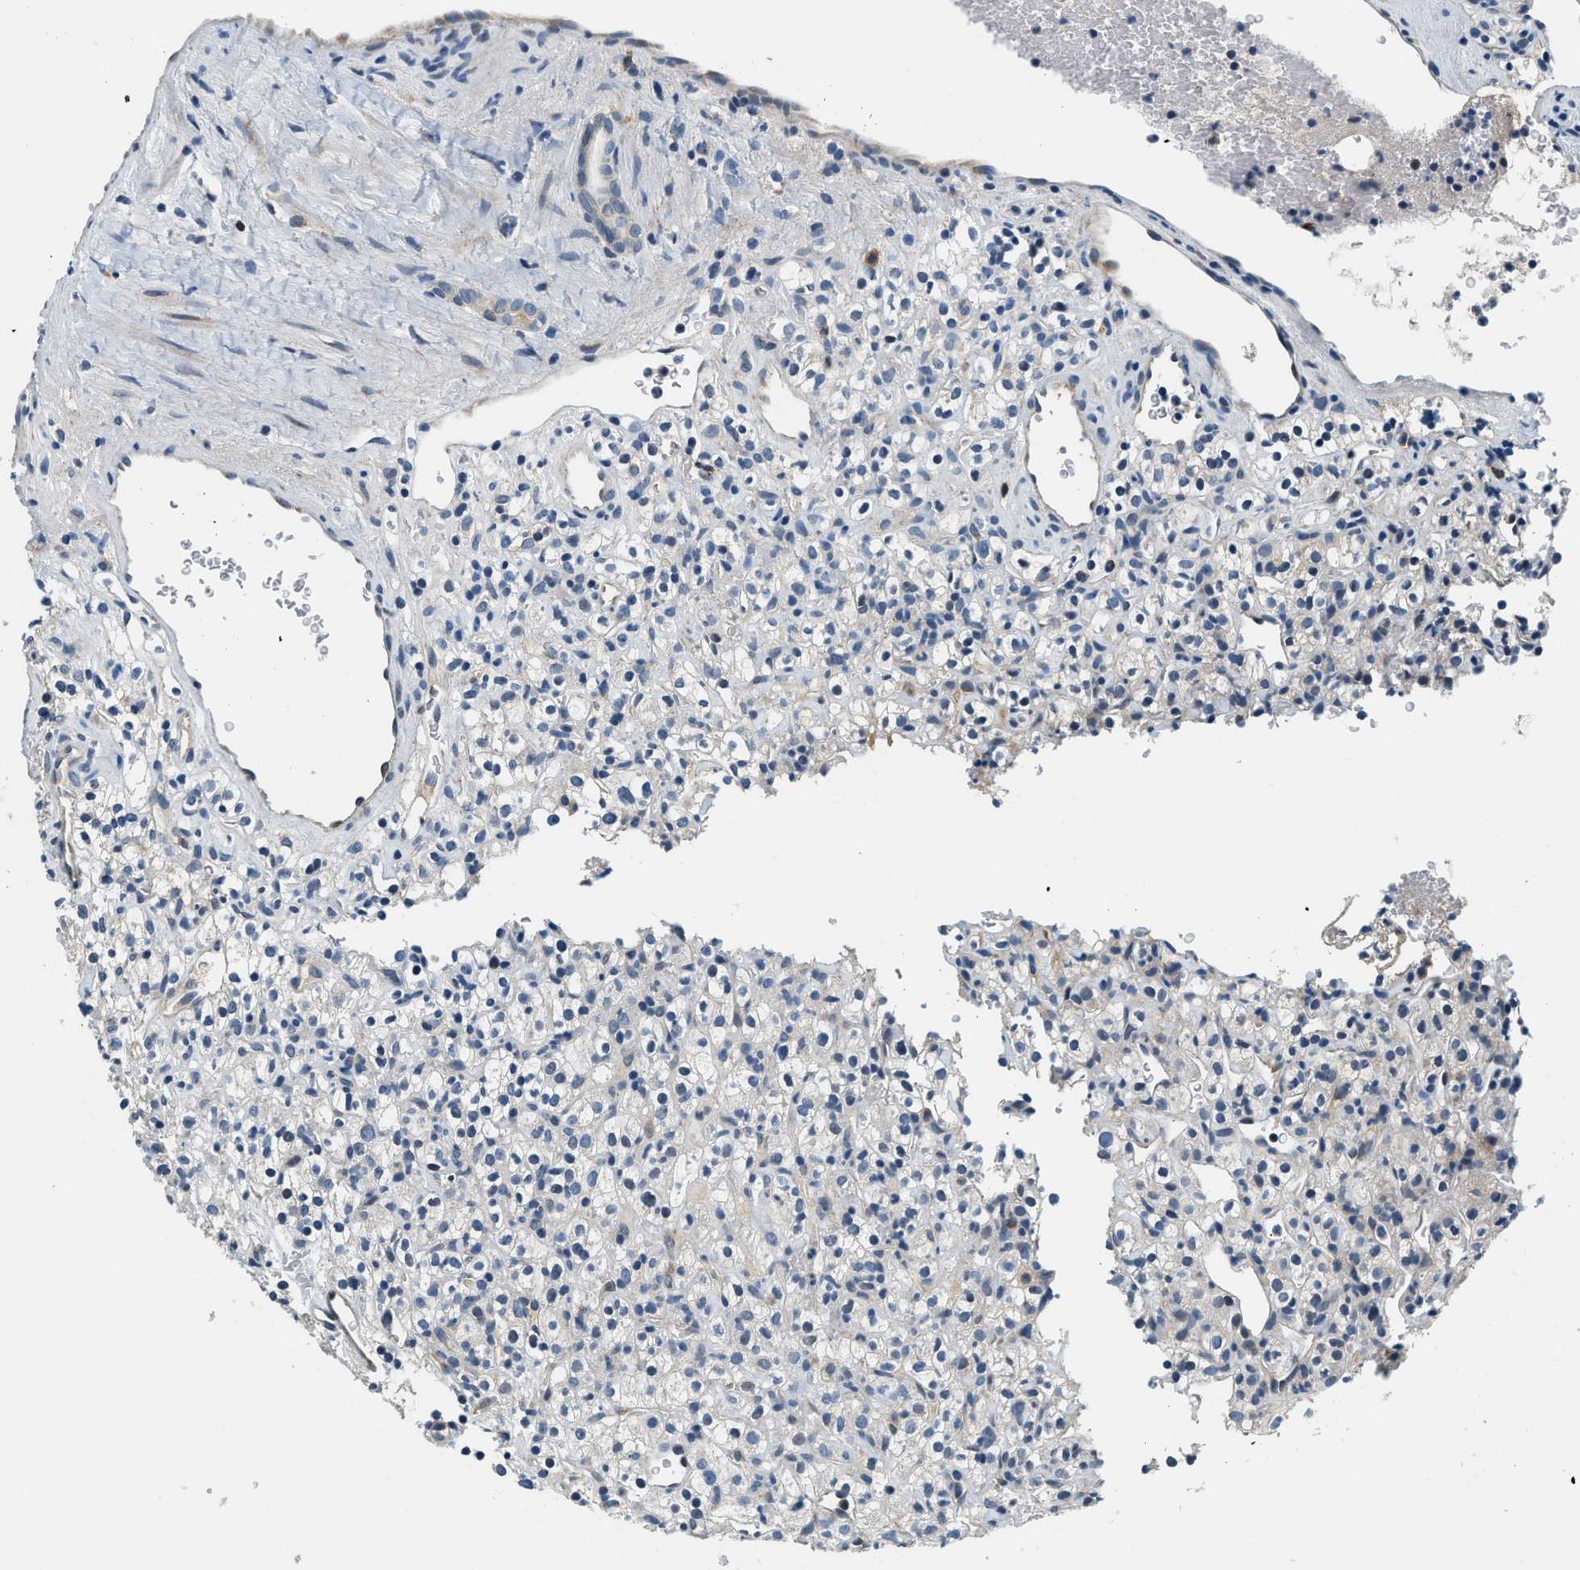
{"staining": {"intensity": "negative", "quantity": "none", "location": "none"}, "tissue": "renal cancer", "cell_type": "Tumor cells", "image_type": "cancer", "snomed": [{"axis": "morphology", "description": "Normal tissue, NOS"}, {"axis": "morphology", "description": "Adenocarcinoma, NOS"}, {"axis": "topography", "description": "Kidney"}], "caption": "An immunohistochemistry photomicrograph of renal cancer (adenocarcinoma) is shown. There is no staining in tumor cells of renal cancer (adenocarcinoma).", "gene": "YAE1", "patient": {"sex": "female", "age": 72}}